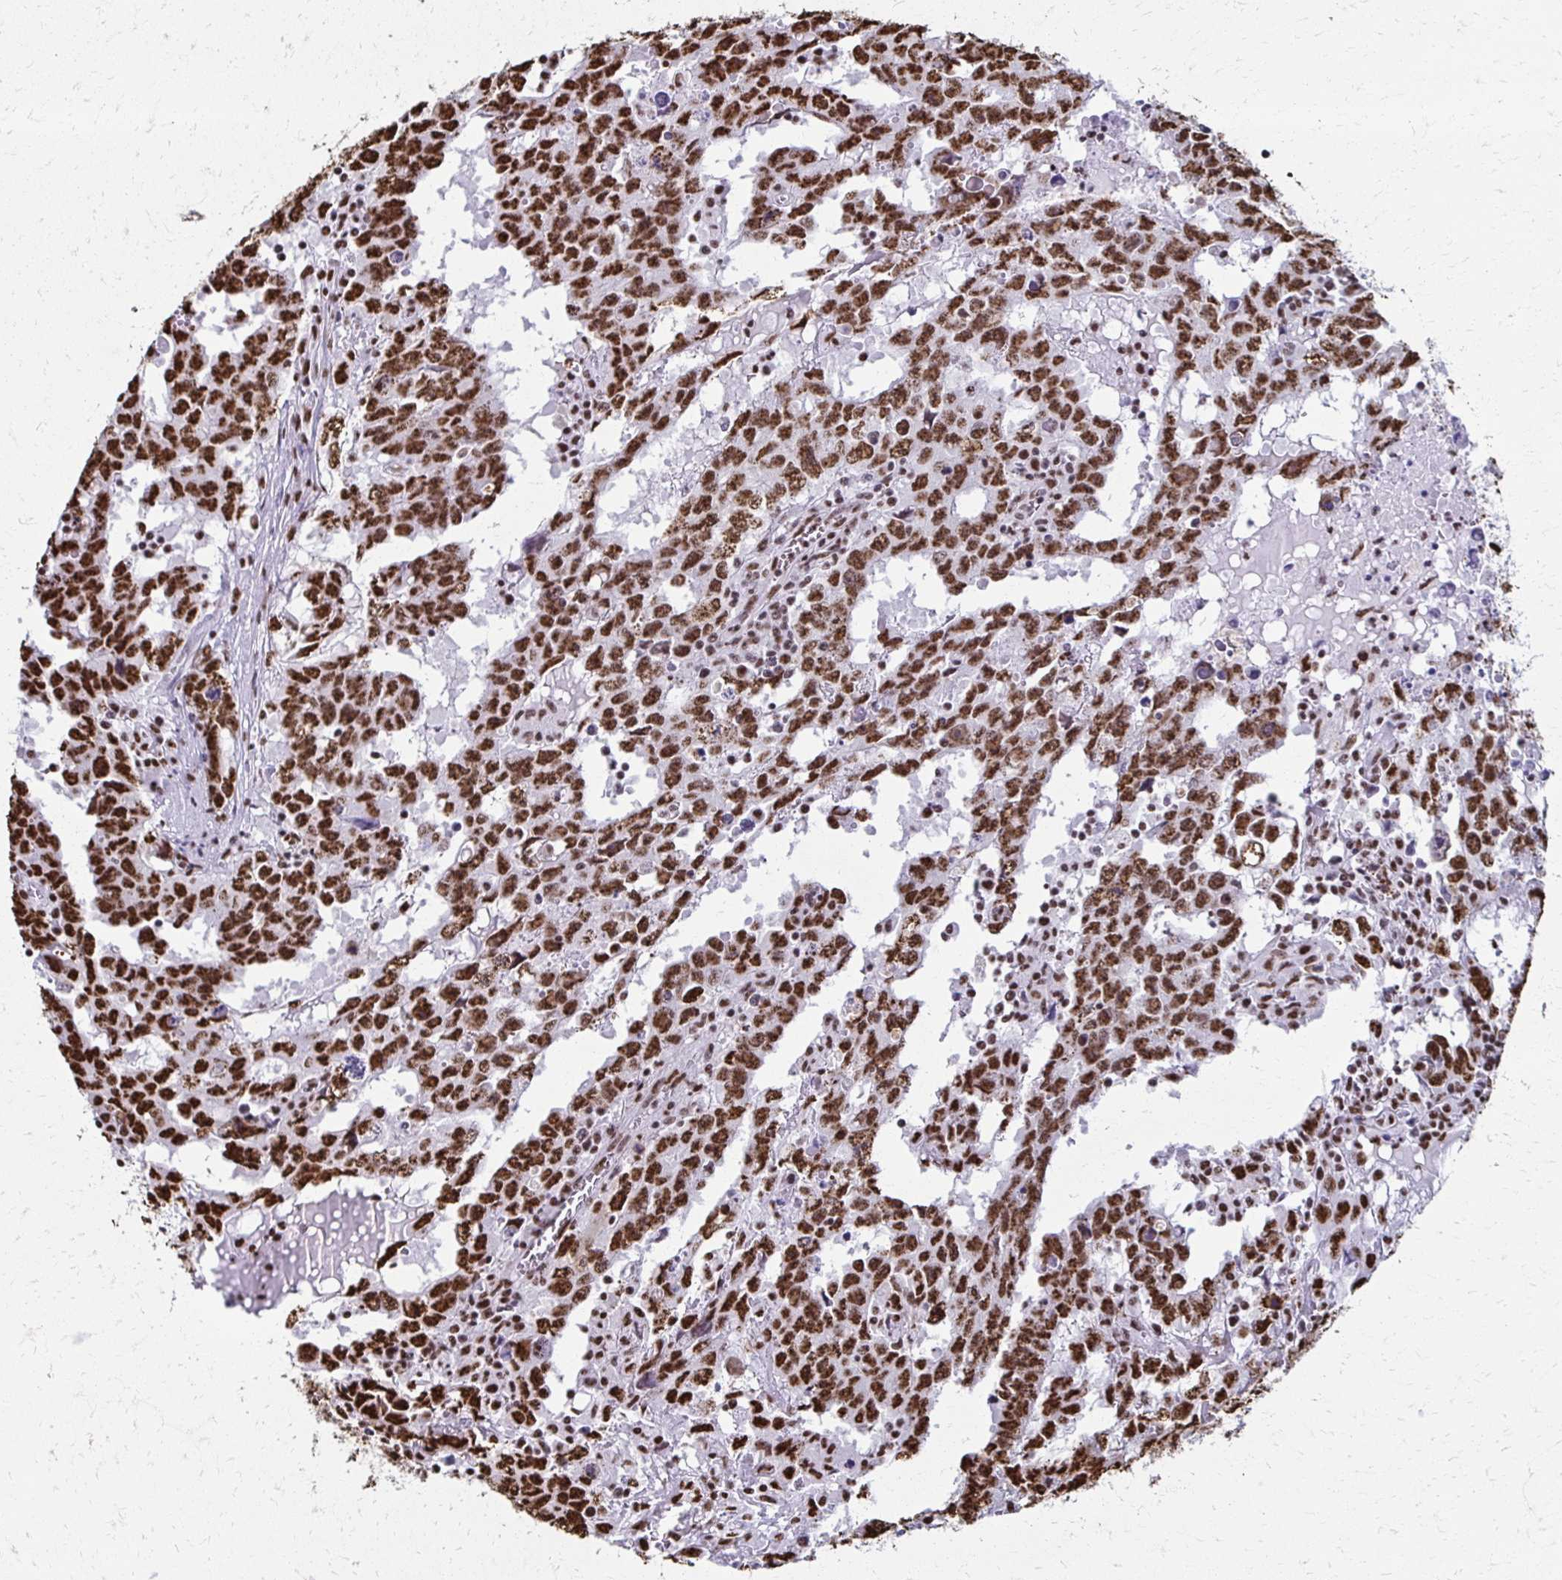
{"staining": {"intensity": "strong", "quantity": ">75%", "location": "nuclear"}, "tissue": "testis cancer", "cell_type": "Tumor cells", "image_type": "cancer", "snomed": [{"axis": "morphology", "description": "Carcinoma, Embryonal, NOS"}, {"axis": "topography", "description": "Testis"}], "caption": "Immunohistochemistry image of neoplastic tissue: human embryonal carcinoma (testis) stained using immunohistochemistry displays high levels of strong protein expression localized specifically in the nuclear of tumor cells, appearing as a nuclear brown color.", "gene": "NONO", "patient": {"sex": "male", "age": 22}}